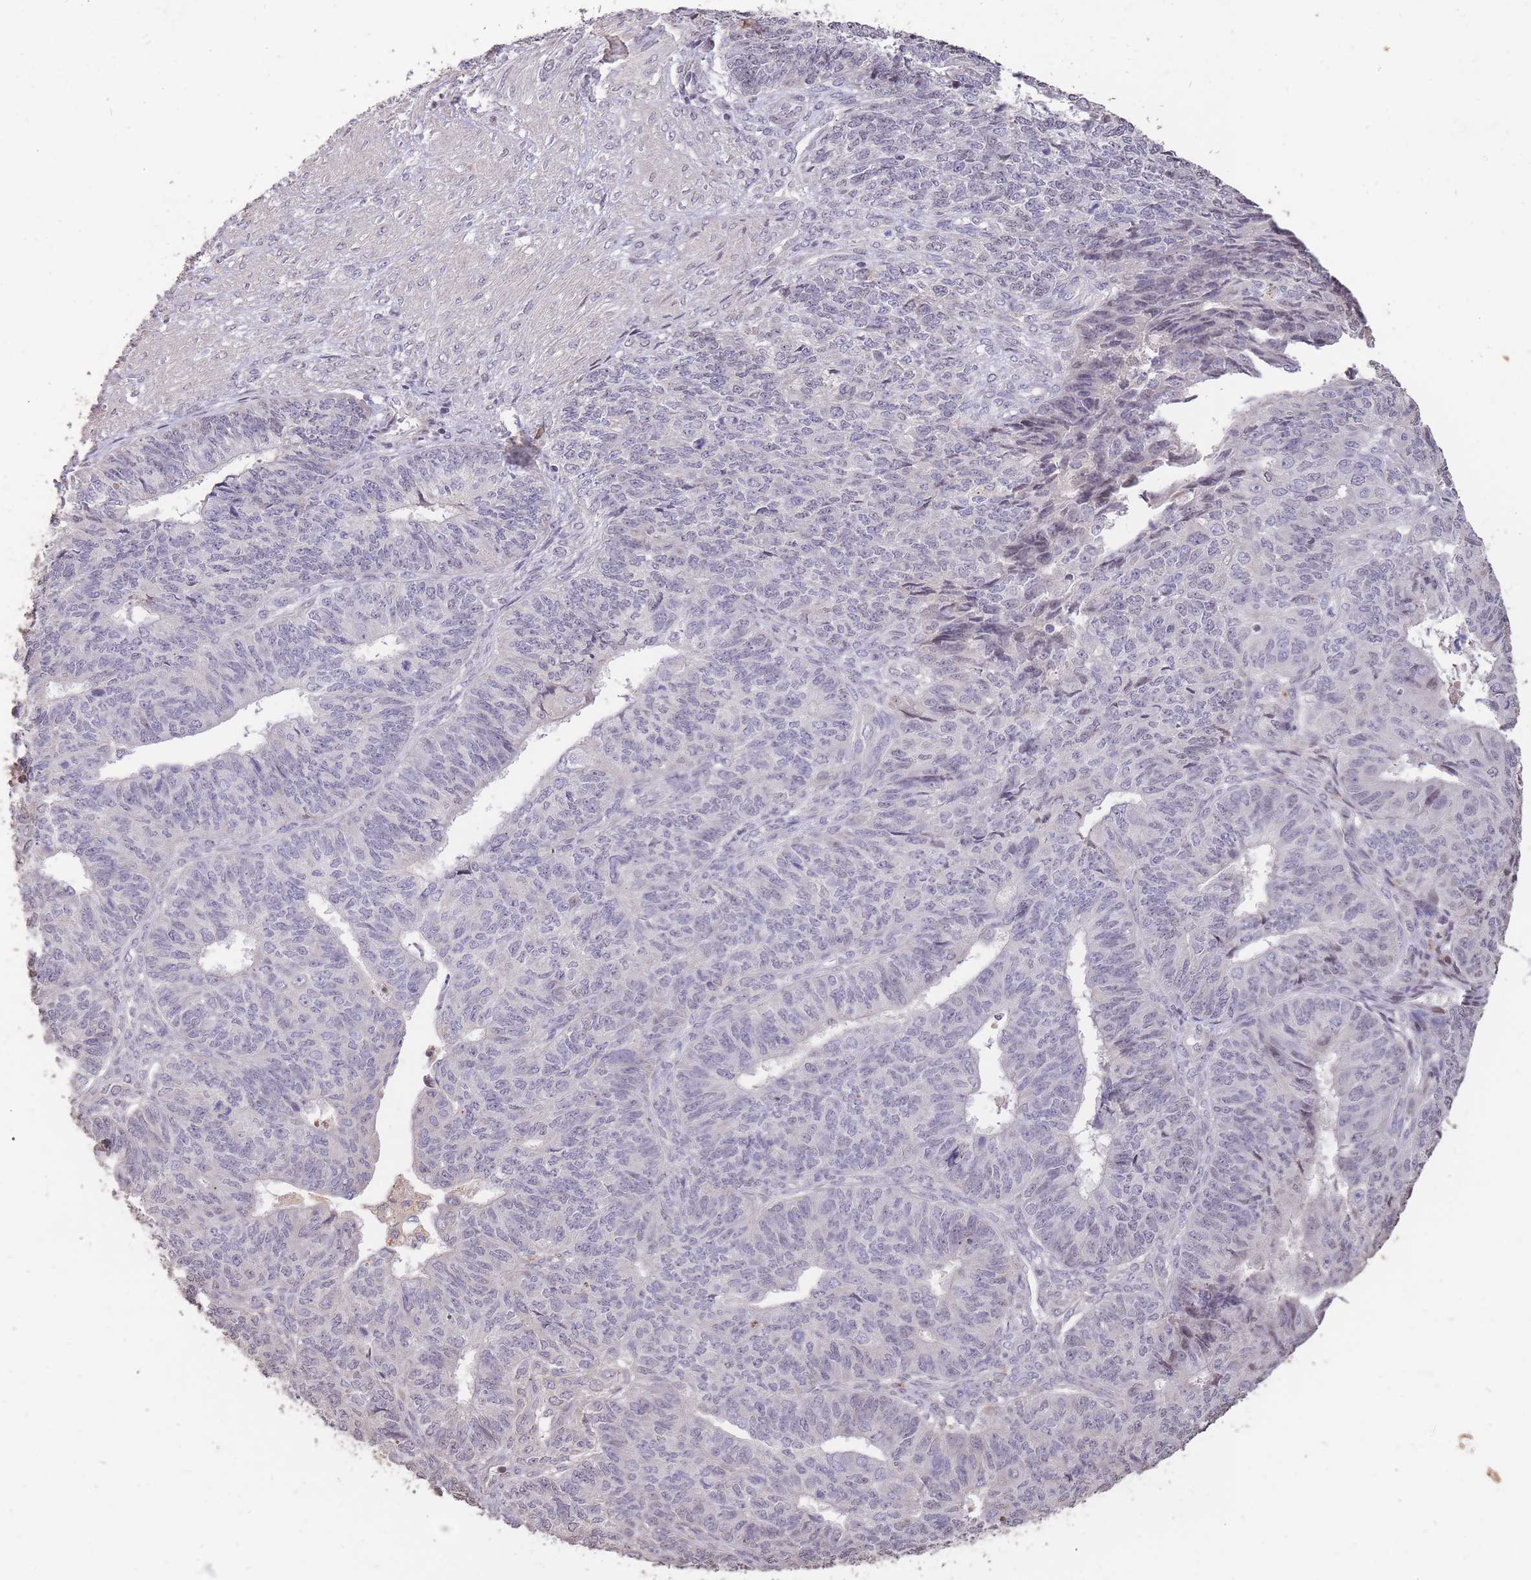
{"staining": {"intensity": "negative", "quantity": "none", "location": "none"}, "tissue": "endometrial cancer", "cell_type": "Tumor cells", "image_type": "cancer", "snomed": [{"axis": "morphology", "description": "Adenocarcinoma, NOS"}, {"axis": "topography", "description": "Endometrium"}], "caption": "There is no significant positivity in tumor cells of endometrial adenocarcinoma. The staining was performed using DAB to visualize the protein expression in brown, while the nuclei were stained in blue with hematoxylin (Magnification: 20x).", "gene": "RGS14", "patient": {"sex": "female", "age": 32}}